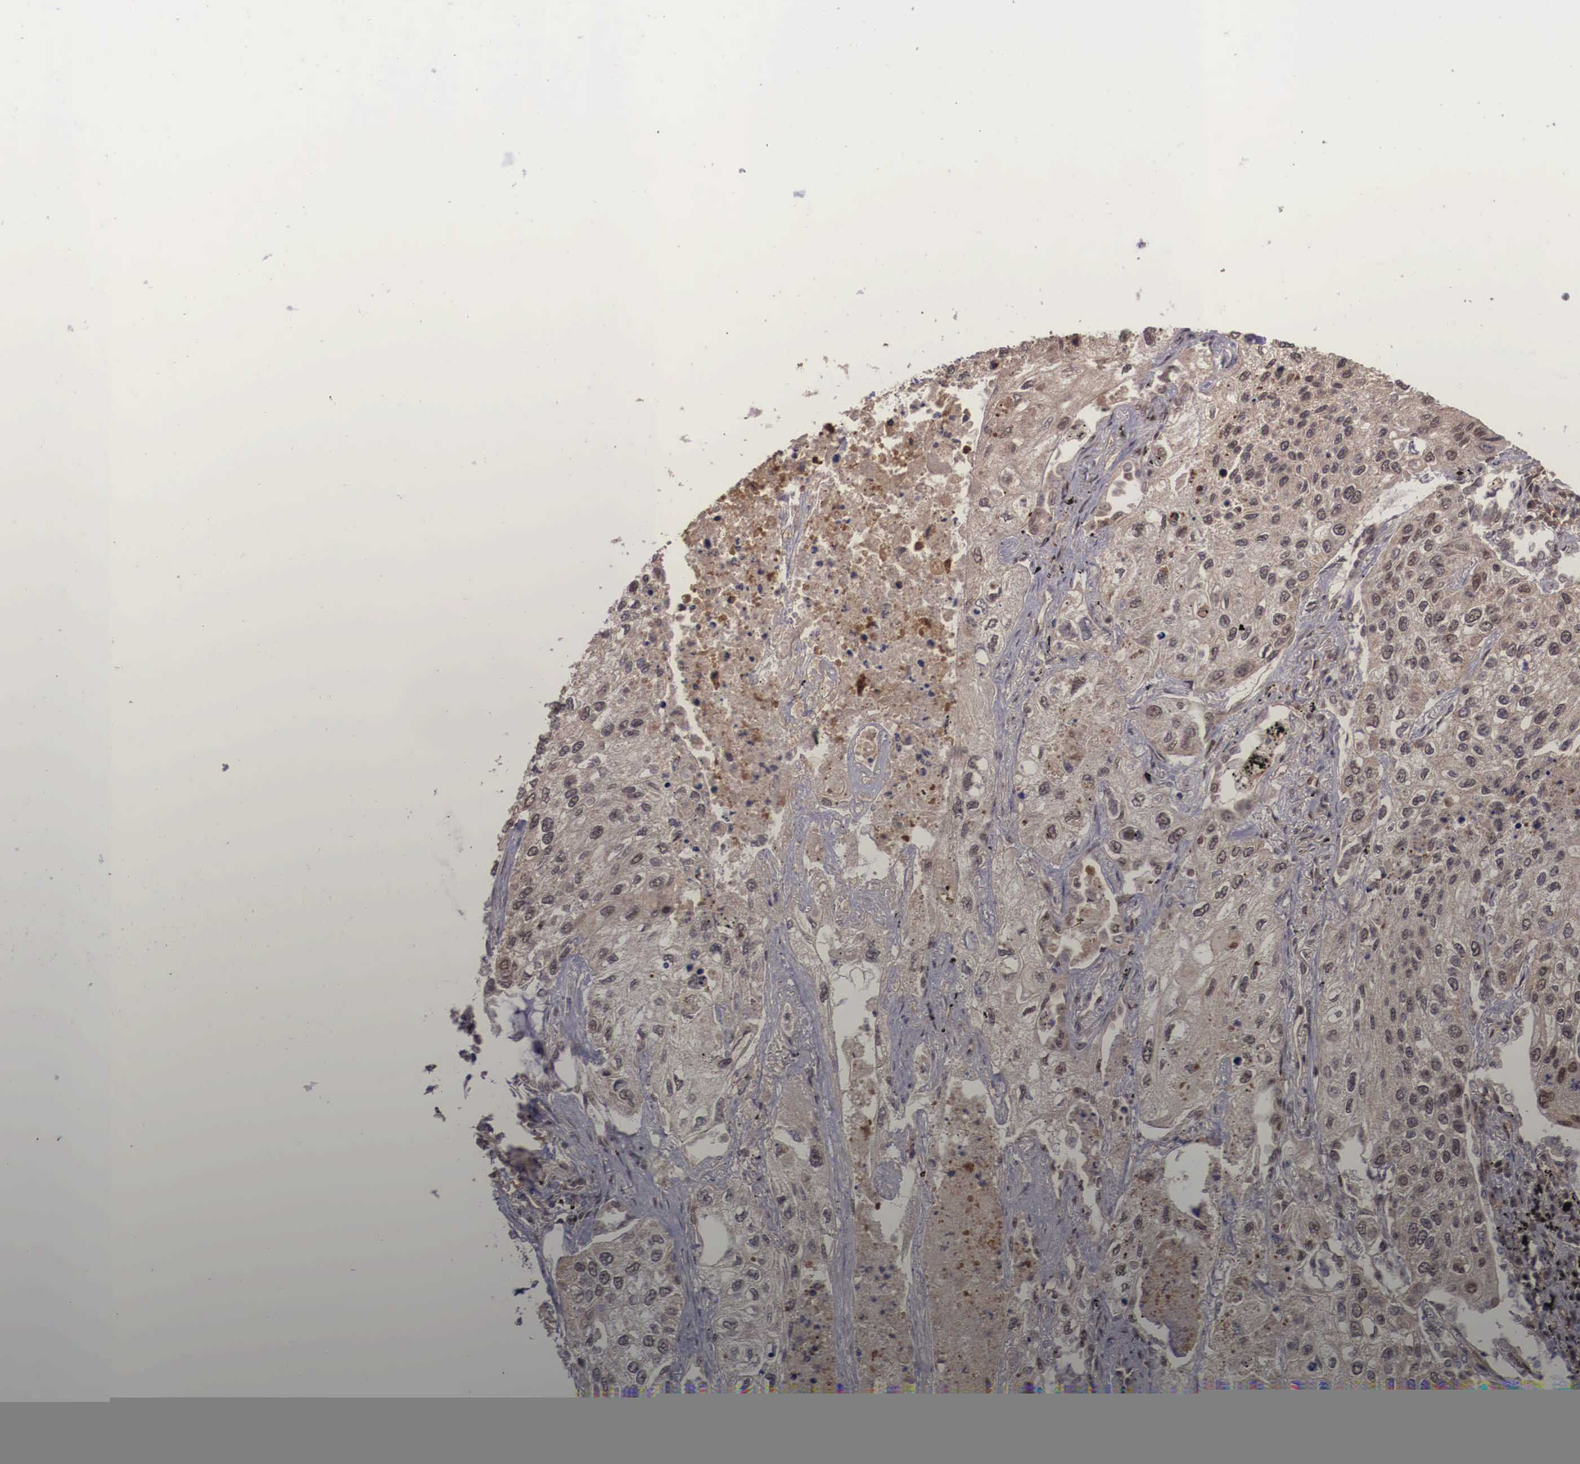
{"staining": {"intensity": "weak", "quantity": ">75%", "location": "cytoplasmic/membranous"}, "tissue": "lung cancer", "cell_type": "Tumor cells", "image_type": "cancer", "snomed": [{"axis": "morphology", "description": "Squamous cell carcinoma, NOS"}, {"axis": "topography", "description": "Lung"}], "caption": "This is a micrograph of immunohistochemistry staining of lung cancer, which shows weak expression in the cytoplasmic/membranous of tumor cells.", "gene": "VASH1", "patient": {"sex": "male", "age": 75}}